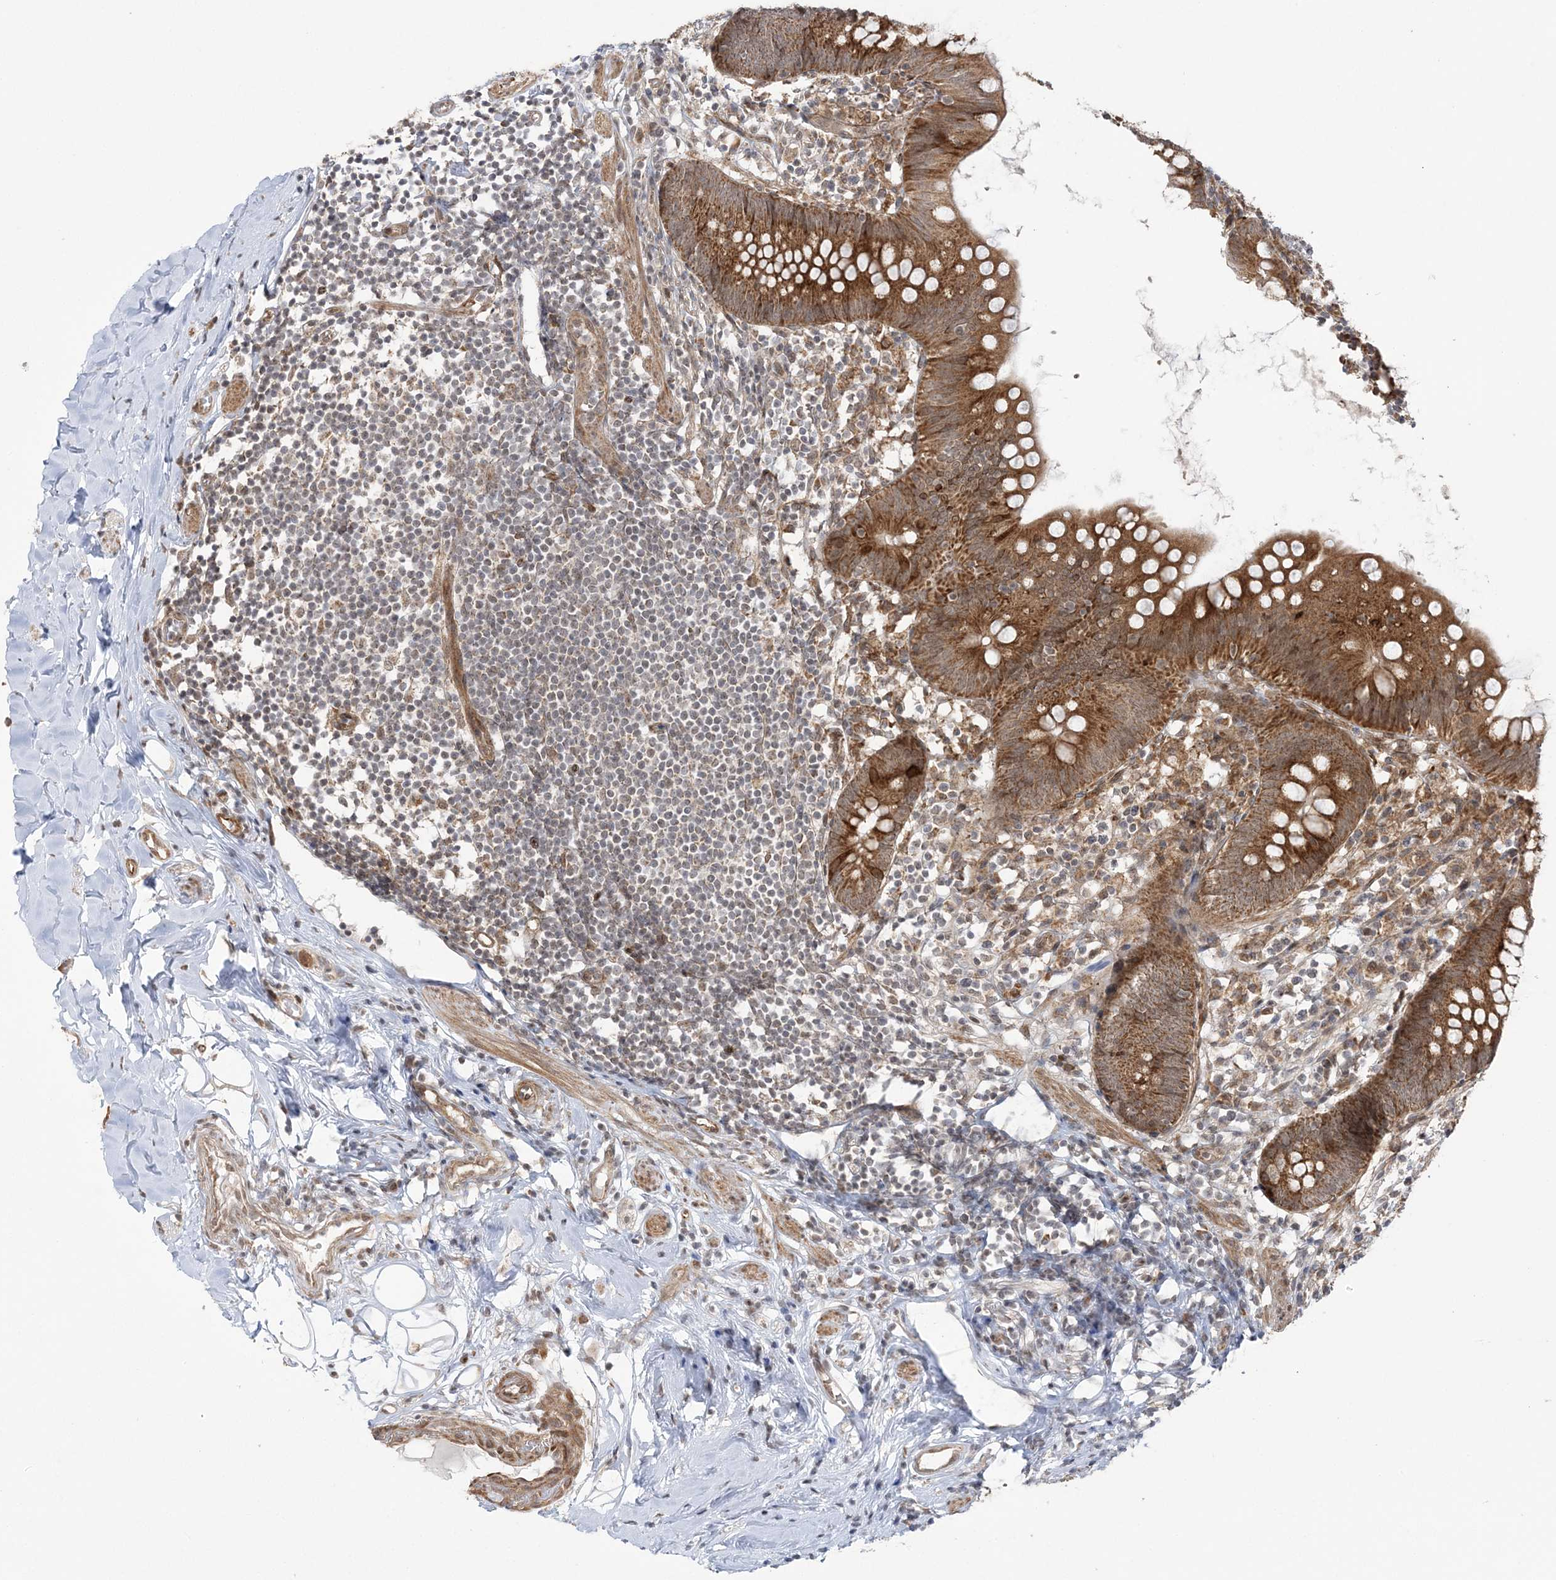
{"staining": {"intensity": "strong", "quantity": ">75%", "location": "cytoplasmic/membranous"}, "tissue": "appendix", "cell_type": "Glandular cells", "image_type": "normal", "snomed": [{"axis": "morphology", "description": "Normal tissue, NOS"}, {"axis": "topography", "description": "Appendix"}], "caption": "IHC staining of unremarkable appendix, which exhibits high levels of strong cytoplasmic/membranous positivity in about >75% of glandular cells indicating strong cytoplasmic/membranous protein staining. The staining was performed using DAB (brown) for protein detection and nuclei were counterstained in hematoxylin (blue).", "gene": "MRPL47", "patient": {"sex": "female", "age": 62}}